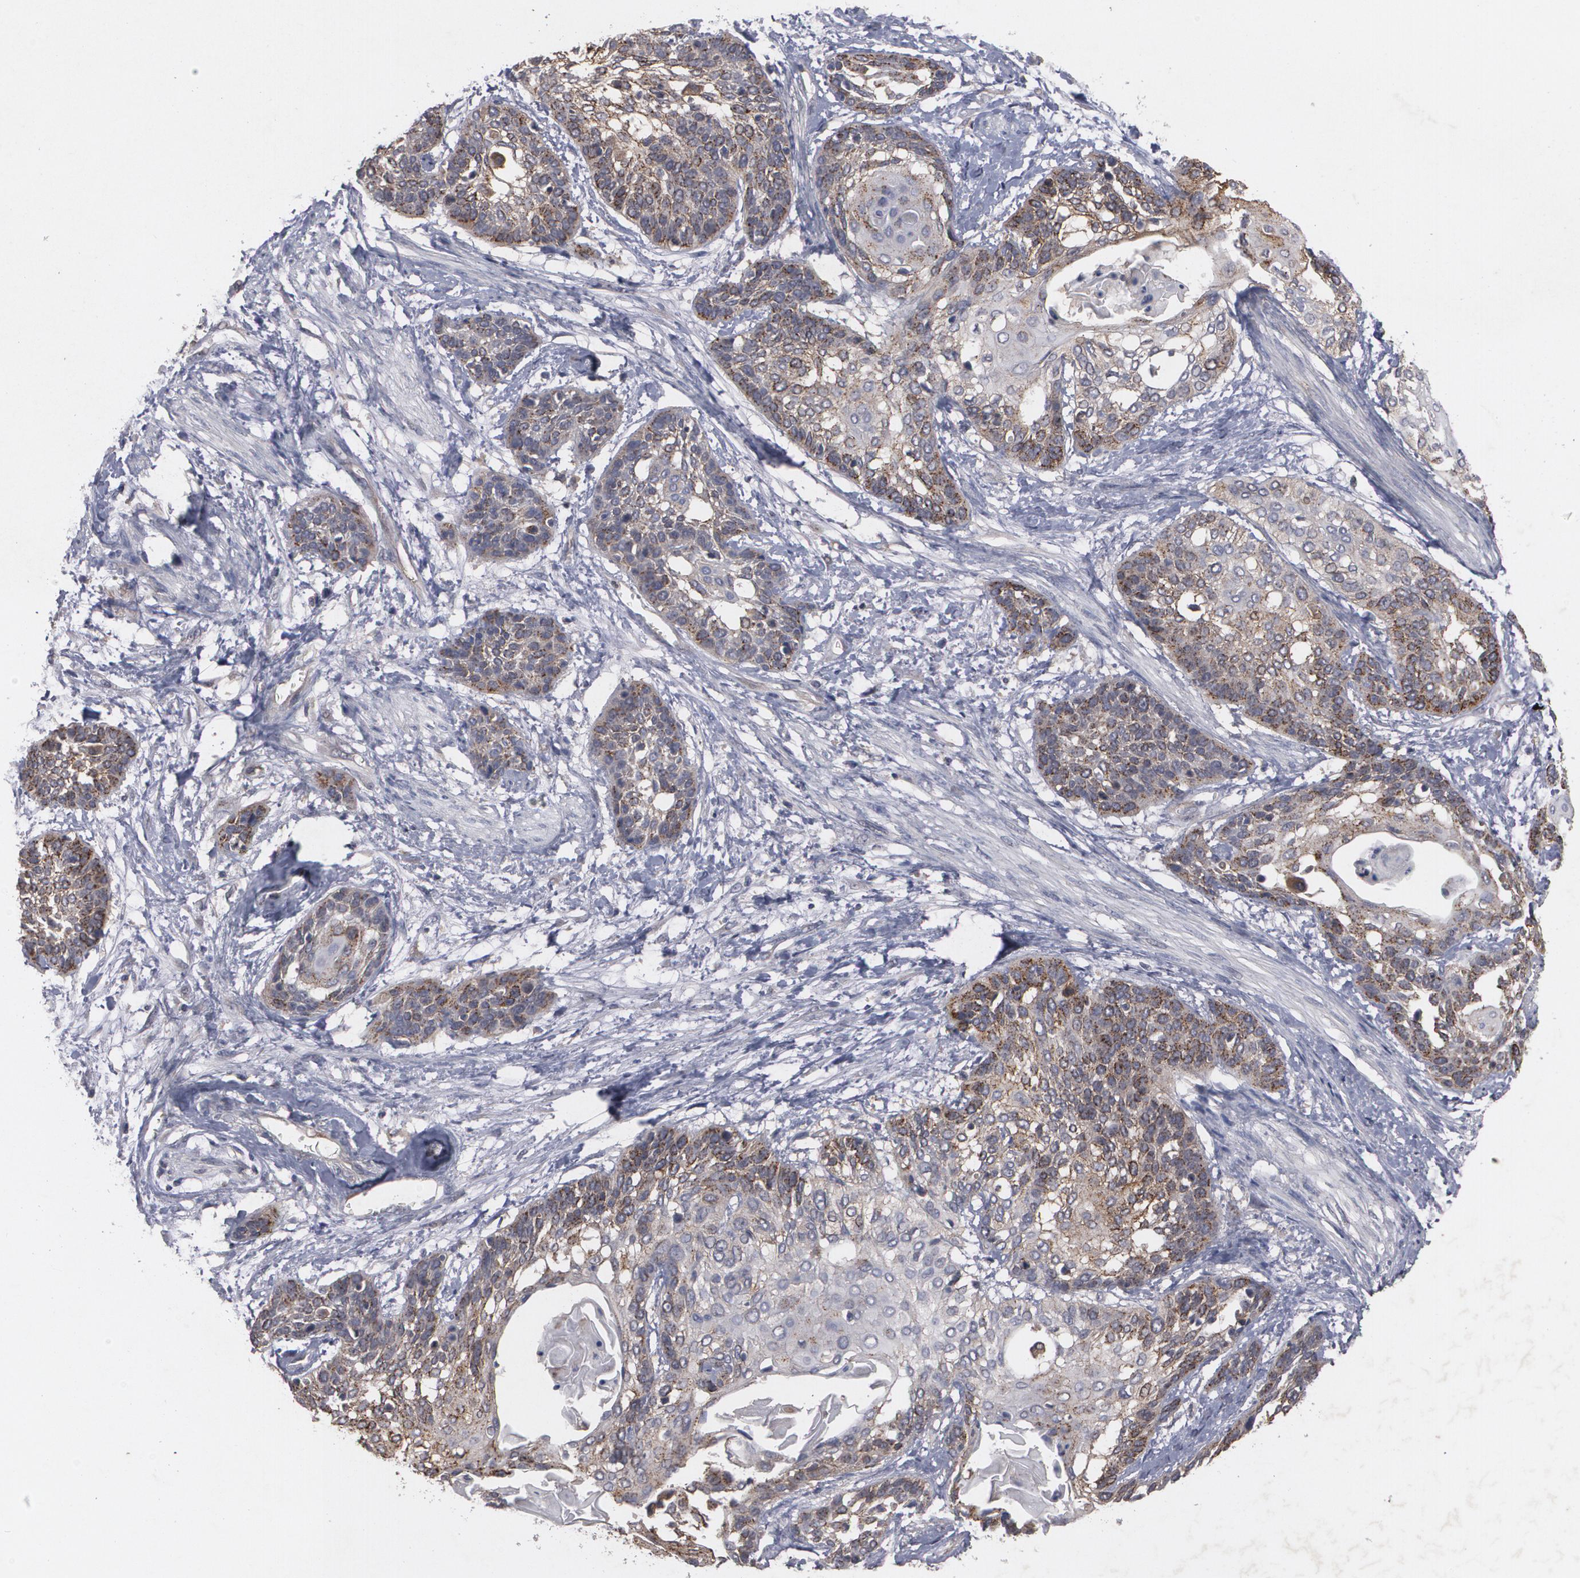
{"staining": {"intensity": "moderate", "quantity": "<25%", "location": "cytoplasmic/membranous"}, "tissue": "cervical cancer", "cell_type": "Tumor cells", "image_type": "cancer", "snomed": [{"axis": "morphology", "description": "Squamous cell carcinoma, NOS"}, {"axis": "topography", "description": "Cervix"}], "caption": "A low amount of moderate cytoplasmic/membranous expression is appreciated in about <25% of tumor cells in cervical cancer (squamous cell carcinoma) tissue. Nuclei are stained in blue.", "gene": "HTT", "patient": {"sex": "female", "age": 57}}